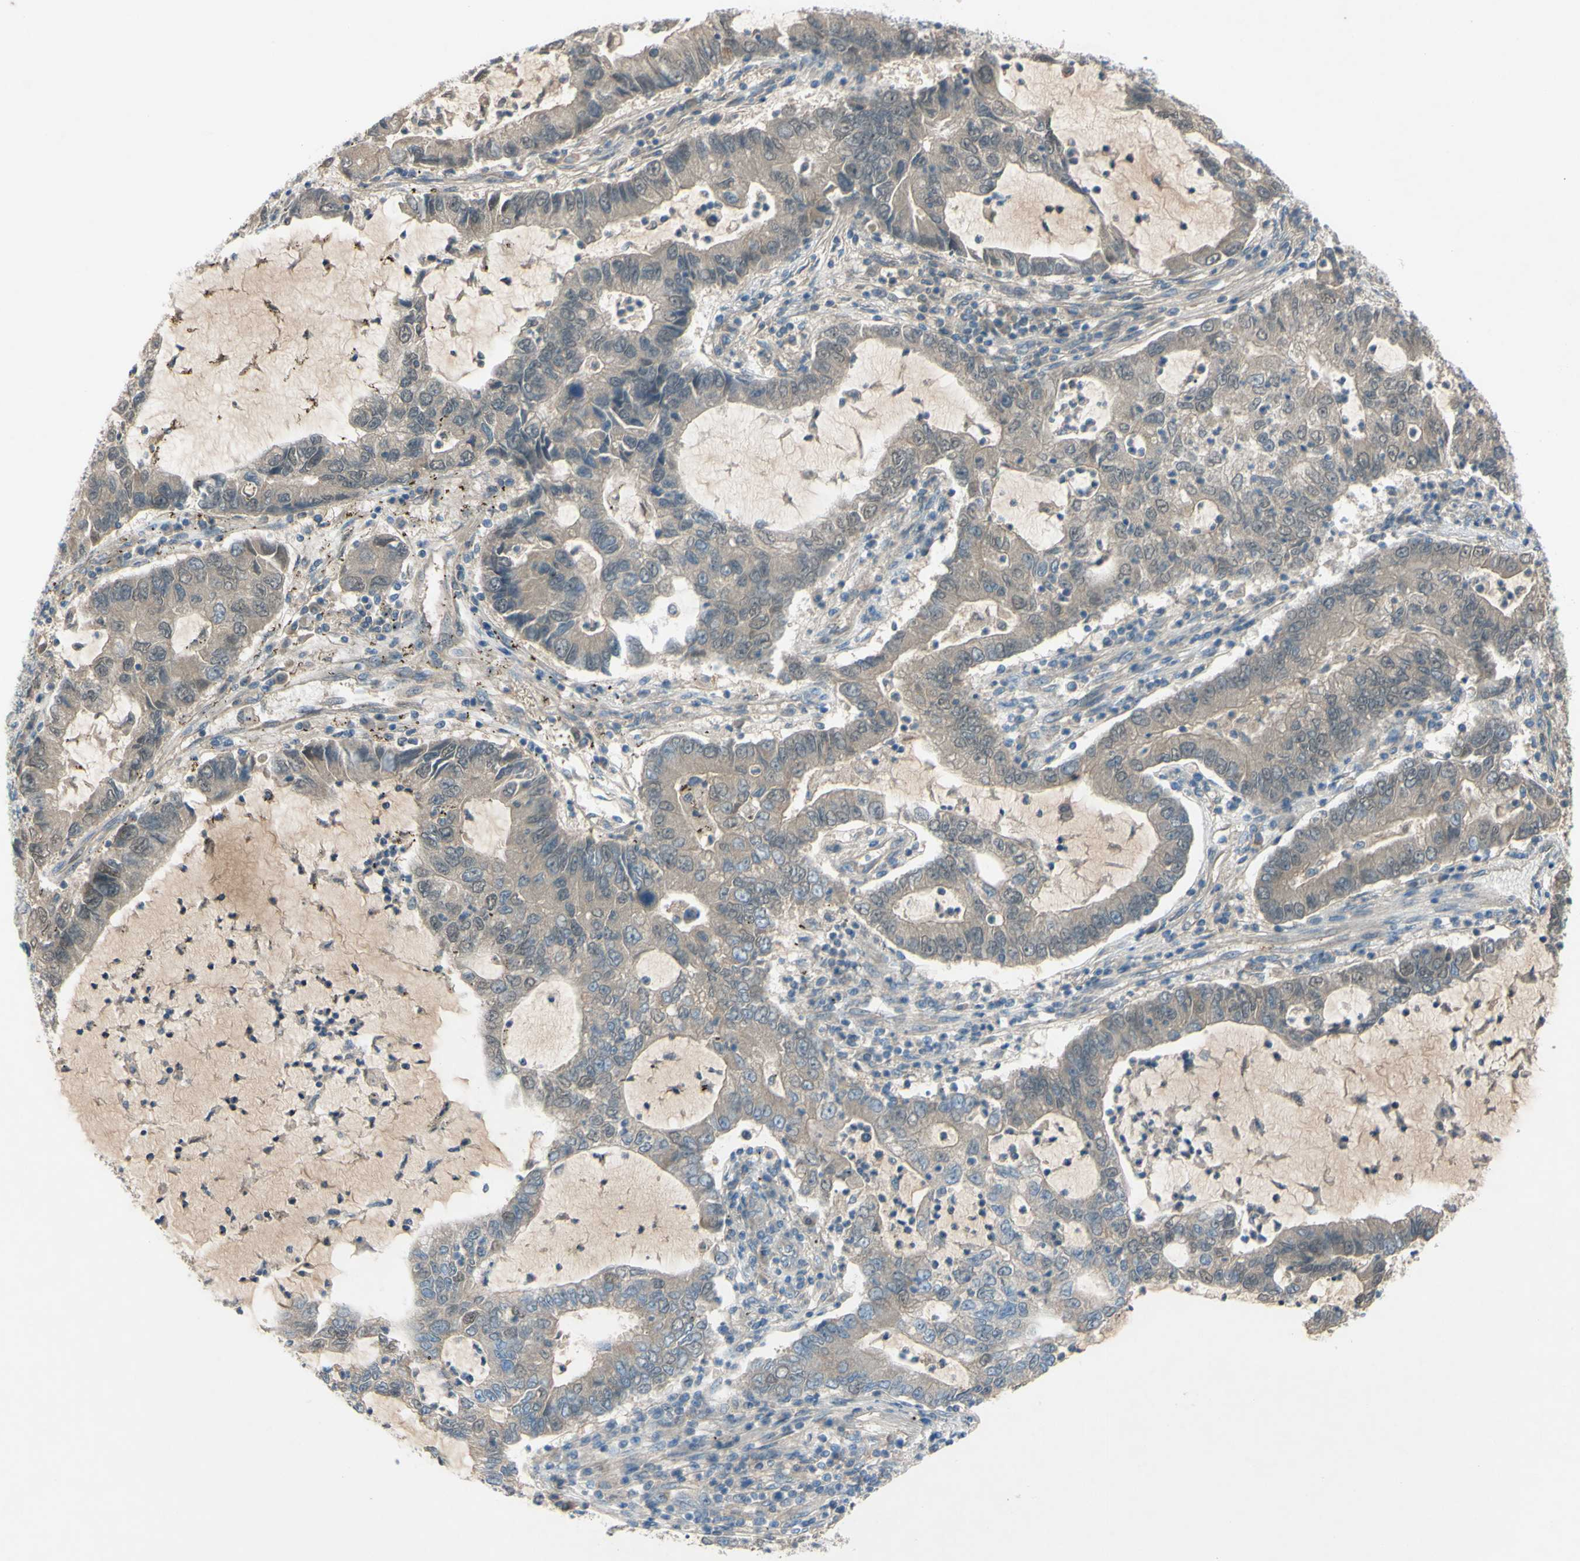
{"staining": {"intensity": "weak", "quantity": "25%-75%", "location": "cytoplasmic/membranous"}, "tissue": "lung cancer", "cell_type": "Tumor cells", "image_type": "cancer", "snomed": [{"axis": "morphology", "description": "Adenocarcinoma, NOS"}, {"axis": "topography", "description": "Lung"}], "caption": "The micrograph demonstrates staining of lung cancer, revealing weak cytoplasmic/membranous protein positivity (brown color) within tumor cells. (Stains: DAB in brown, nuclei in blue, Microscopy: brightfield microscopy at high magnification).", "gene": "ATRN", "patient": {"sex": "female", "age": 51}}